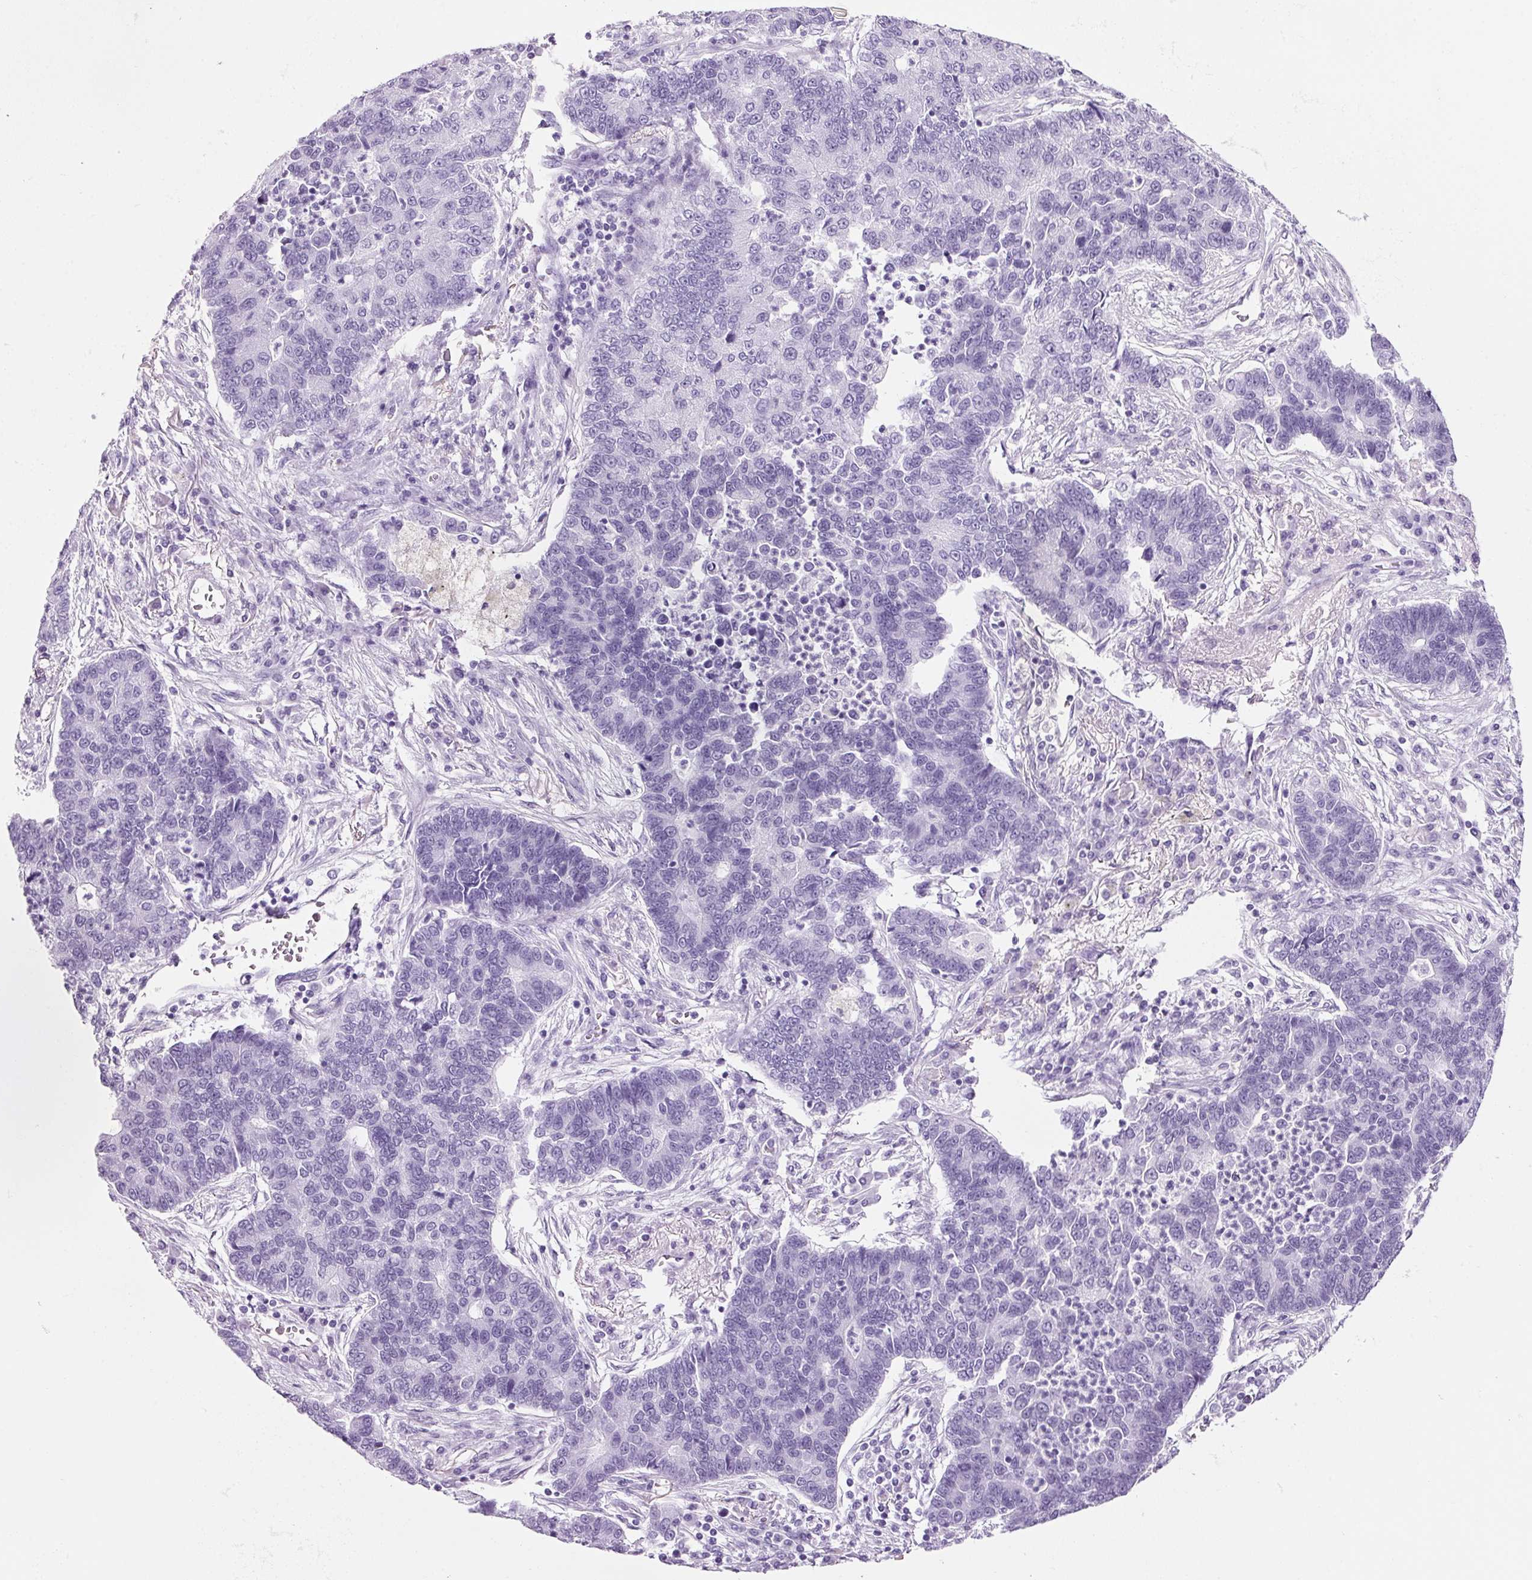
{"staining": {"intensity": "negative", "quantity": "none", "location": "none"}, "tissue": "lung cancer", "cell_type": "Tumor cells", "image_type": "cancer", "snomed": [{"axis": "morphology", "description": "Adenocarcinoma, NOS"}, {"axis": "topography", "description": "Lung"}], "caption": "Micrograph shows no significant protein expression in tumor cells of lung cancer.", "gene": "PPP1R1A", "patient": {"sex": "female", "age": 57}}